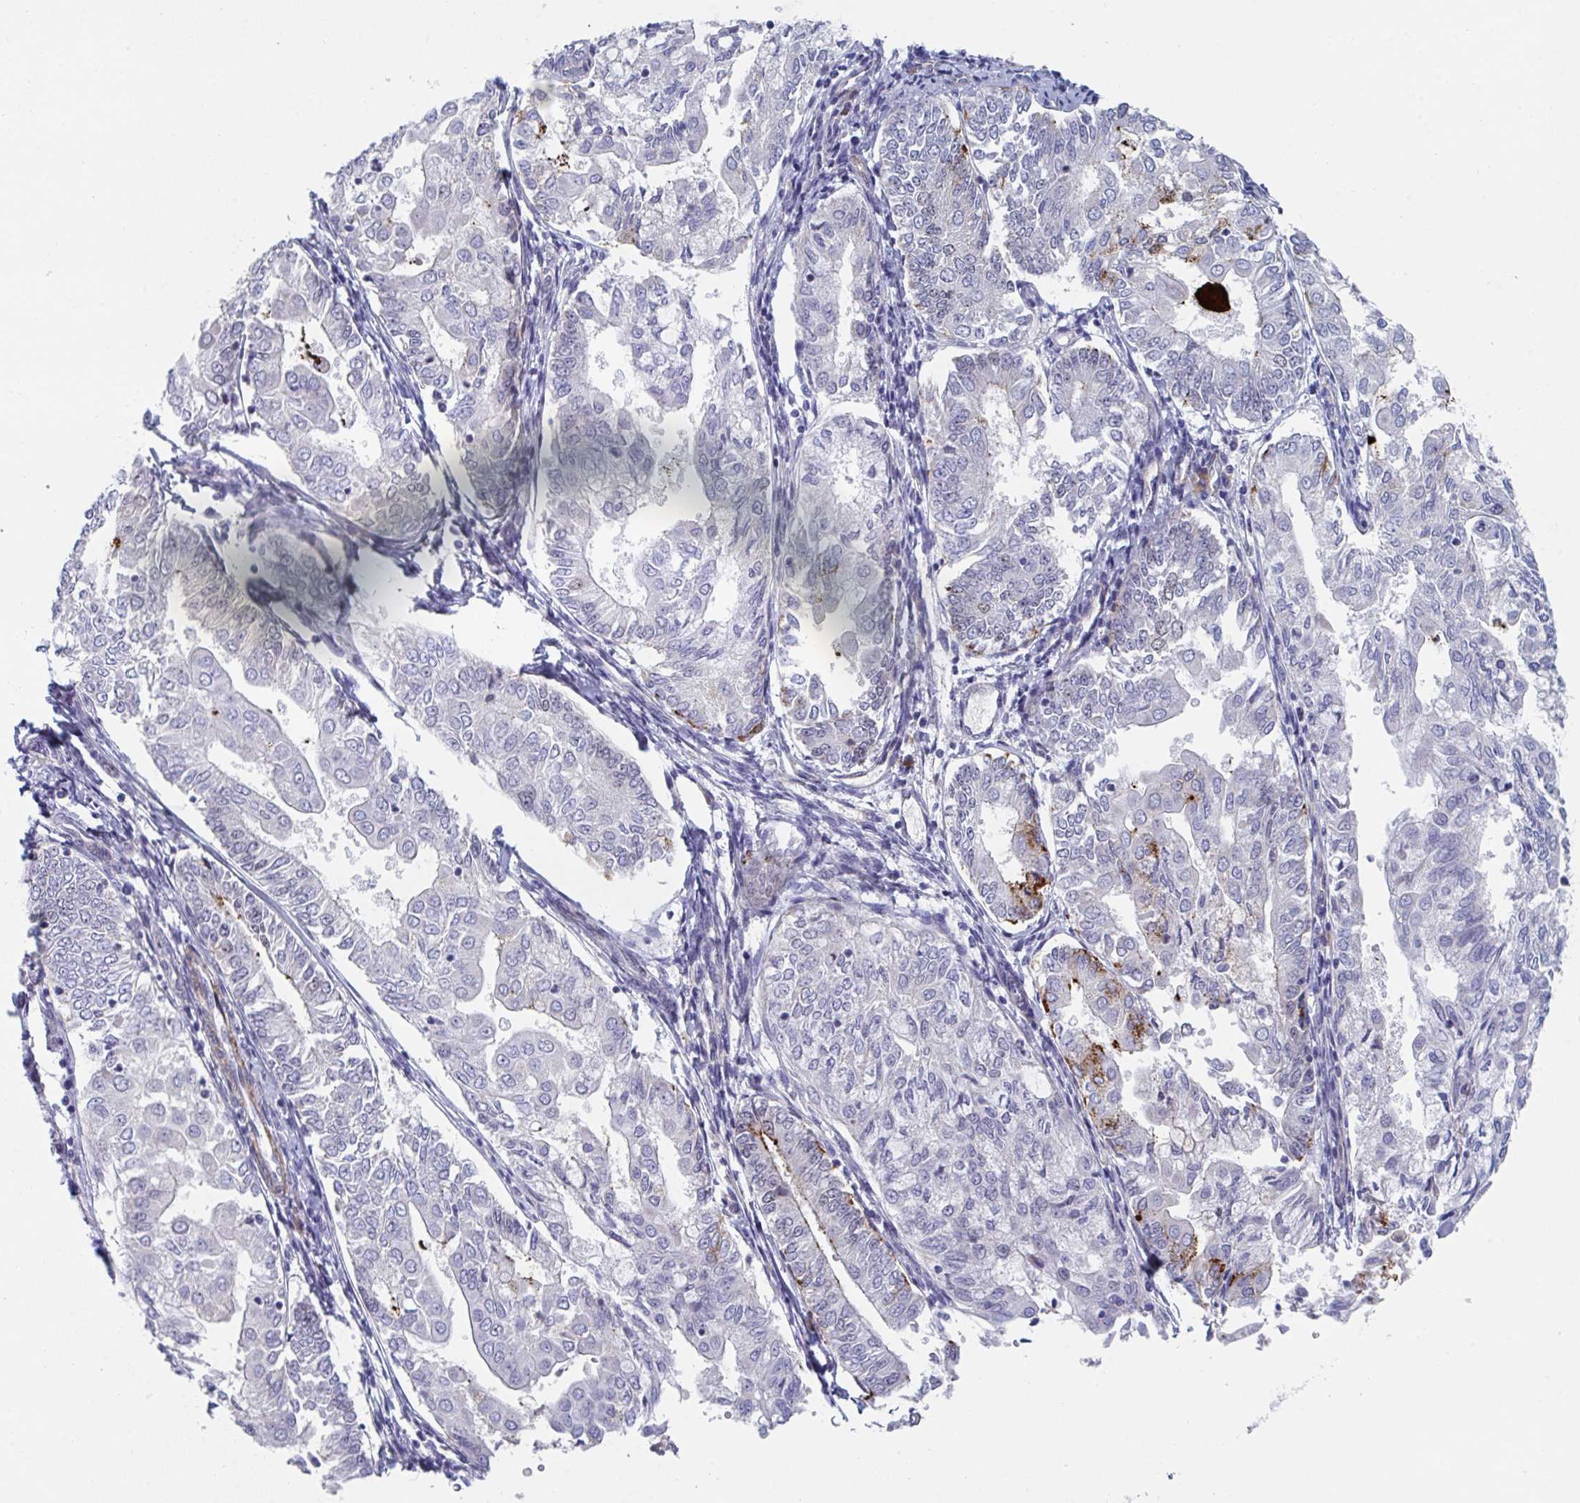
{"staining": {"intensity": "strong", "quantity": "<25%", "location": "cytoplasmic/membranous"}, "tissue": "endometrial cancer", "cell_type": "Tumor cells", "image_type": "cancer", "snomed": [{"axis": "morphology", "description": "Adenocarcinoma, NOS"}, {"axis": "topography", "description": "Endometrium"}], "caption": "Endometrial cancer (adenocarcinoma) stained for a protein (brown) shows strong cytoplasmic/membranous positive positivity in approximately <25% of tumor cells.", "gene": "CENPT", "patient": {"sex": "female", "age": 68}}